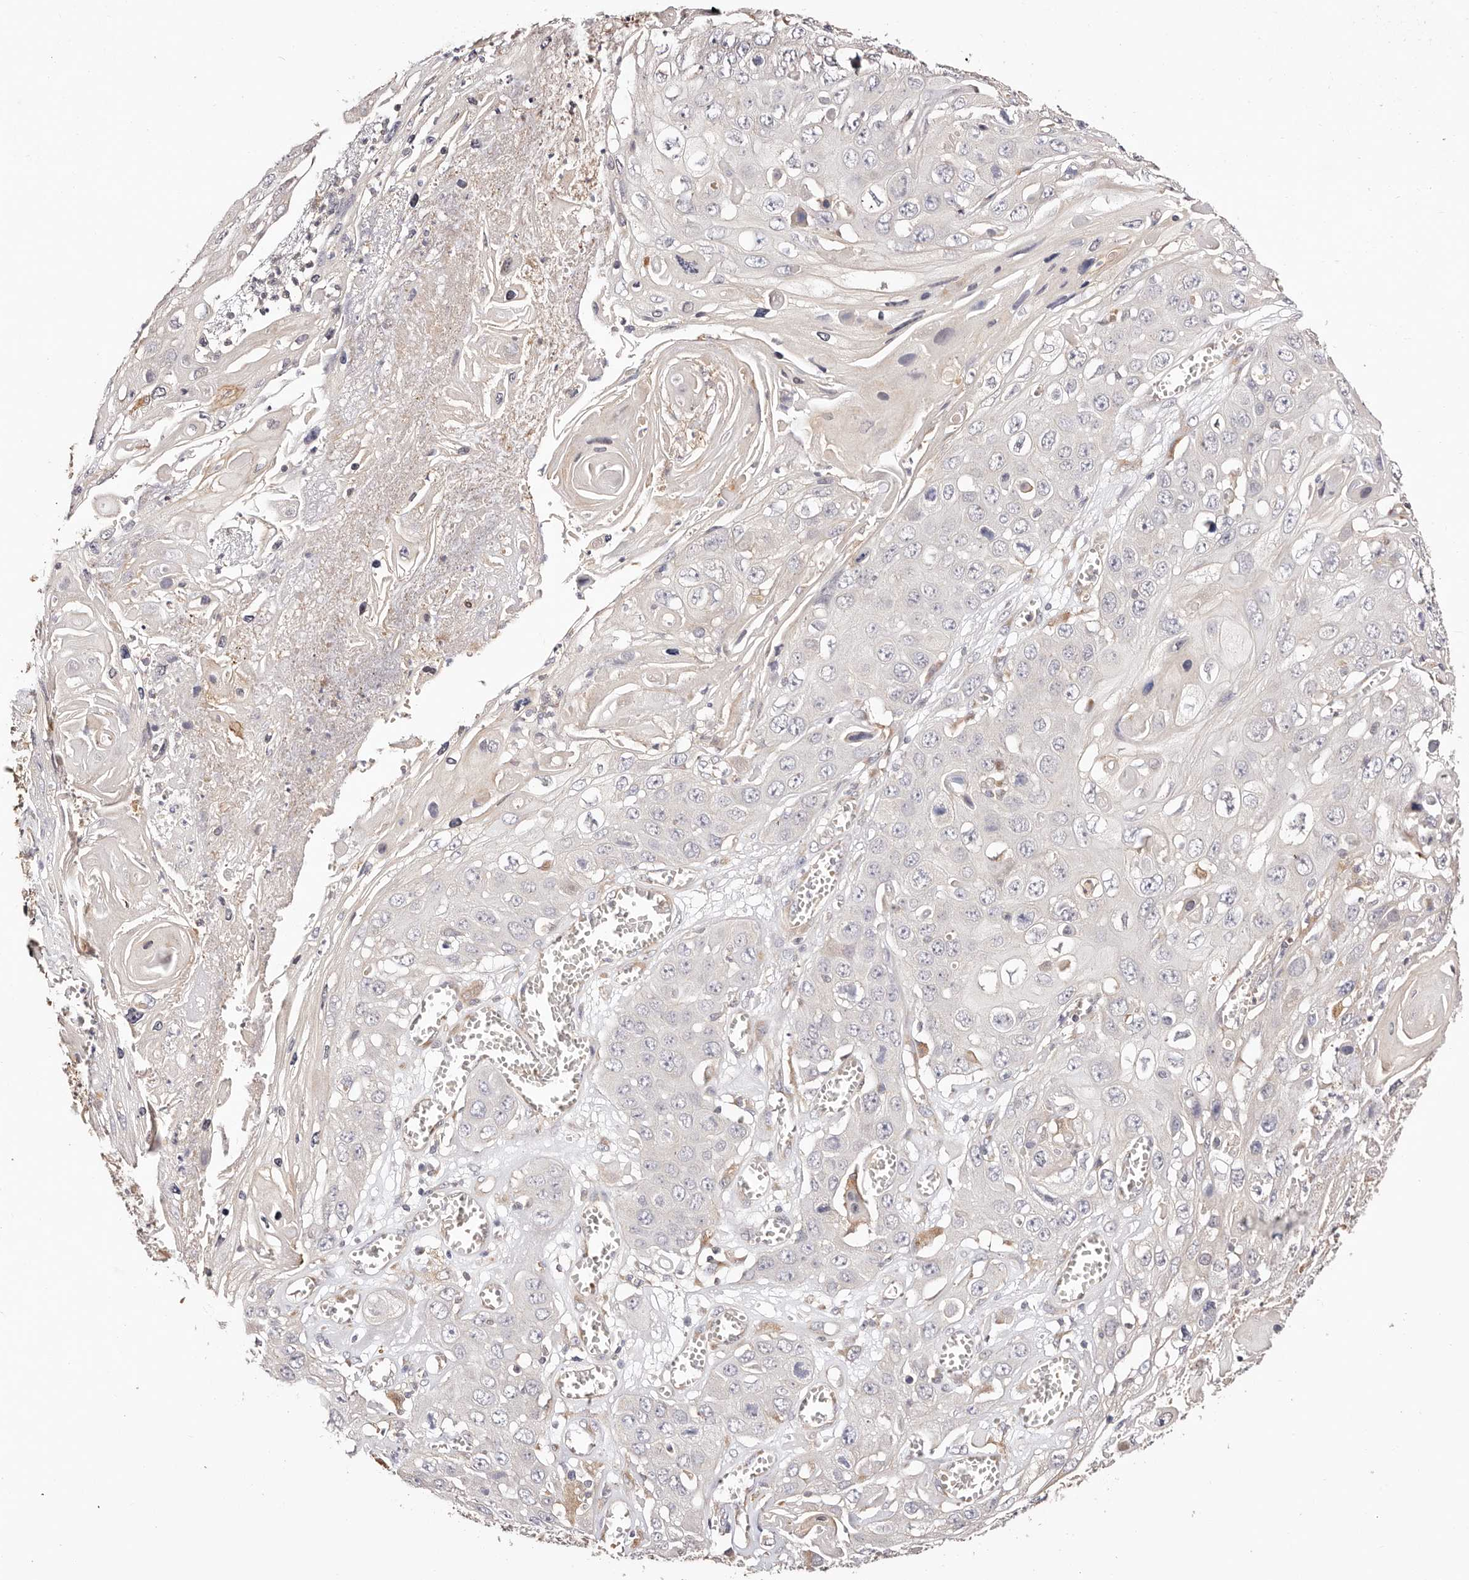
{"staining": {"intensity": "negative", "quantity": "none", "location": "none"}, "tissue": "skin cancer", "cell_type": "Tumor cells", "image_type": "cancer", "snomed": [{"axis": "morphology", "description": "Squamous cell carcinoma, NOS"}, {"axis": "topography", "description": "Skin"}], "caption": "A histopathology image of skin squamous cell carcinoma stained for a protein reveals no brown staining in tumor cells.", "gene": "MAPK1", "patient": {"sex": "male", "age": 55}}